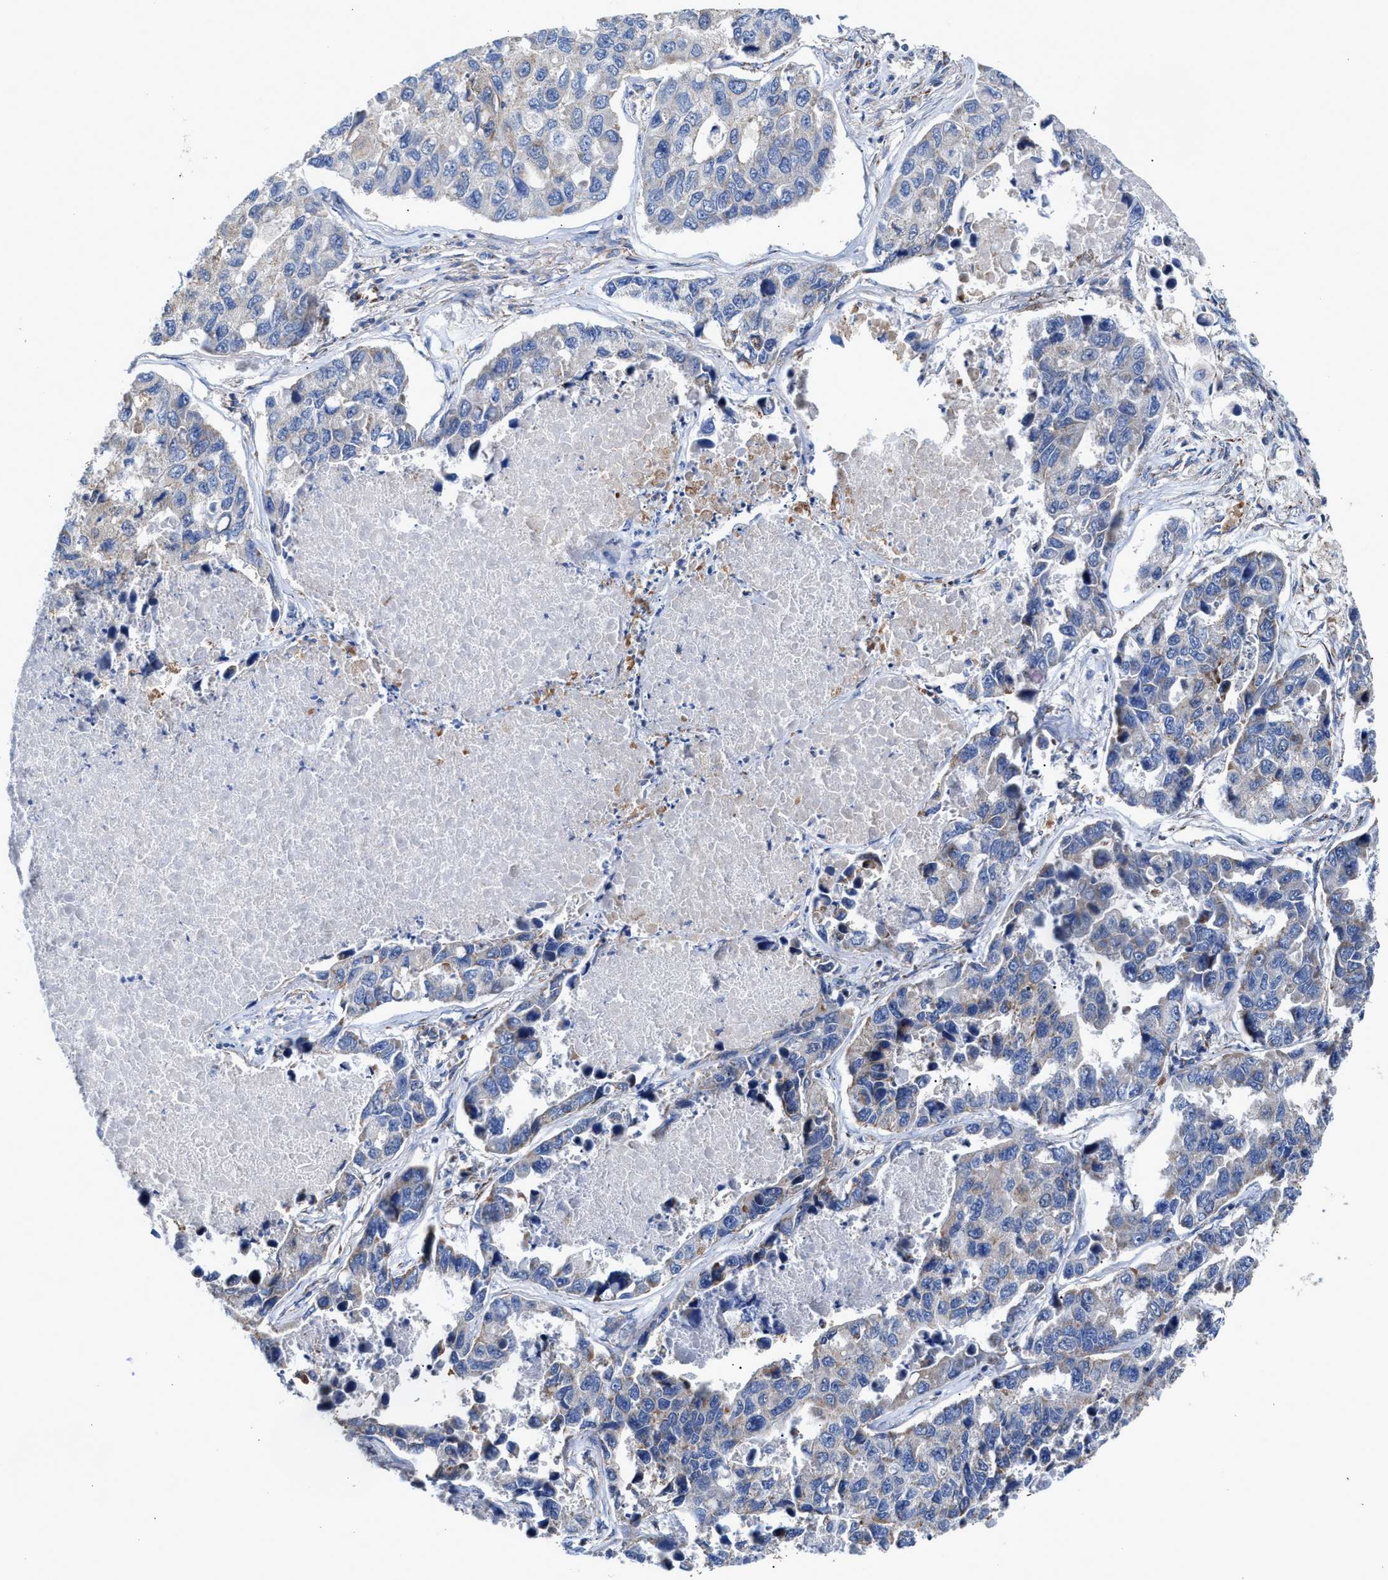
{"staining": {"intensity": "weak", "quantity": "<25%", "location": "cytoplasmic/membranous"}, "tissue": "lung cancer", "cell_type": "Tumor cells", "image_type": "cancer", "snomed": [{"axis": "morphology", "description": "Adenocarcinoma, NOS"}, {"axis": "topography", "description": "Lung"}], "caption": "IHC of human lung adenocarcinoma displays no staining in tumor cells.", "gene": "MECR", "patient": {"sex": "male", "age": 64}}